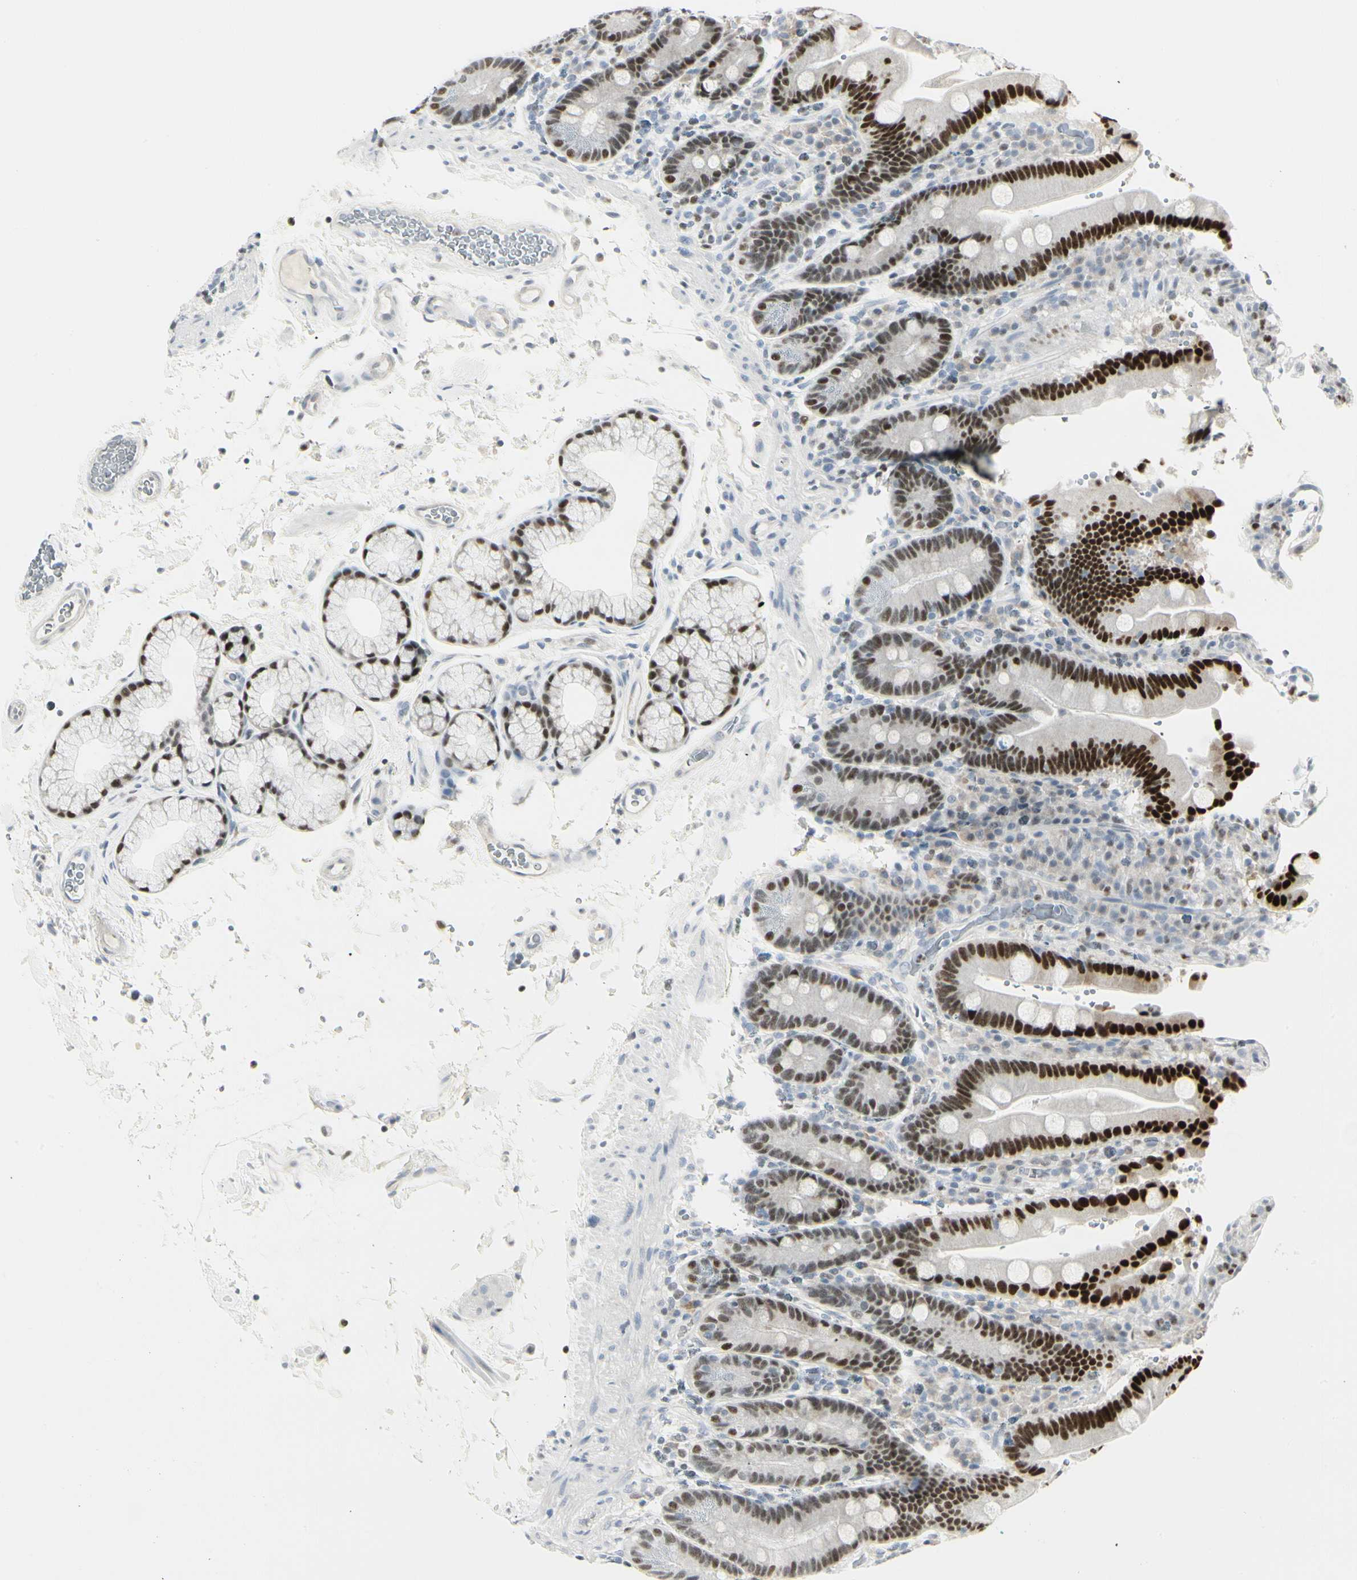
{"staining": {"intensity": "strong", "quantity": ">75%", "location": "nuclear"}, "tissue": "duodenum", "cell_type": "Glandular cells", "image_type": "normal", "snomed": [{"axis": "morphology", "description": "Normal tissue, NOS"}, {"axis": "topography", "description": "Small intestine, NOS"}], "caption": "Duodenum stained for a protein exhibits strong nuclear positivity in glandular cells. The protein of interest is stained brown, and the nuclei are stained in blue (DAB IHC with brightfield microscopy, high magnification).", "gene": "ZBTB7B", "patient": {"sex": "female", "age": 71}}